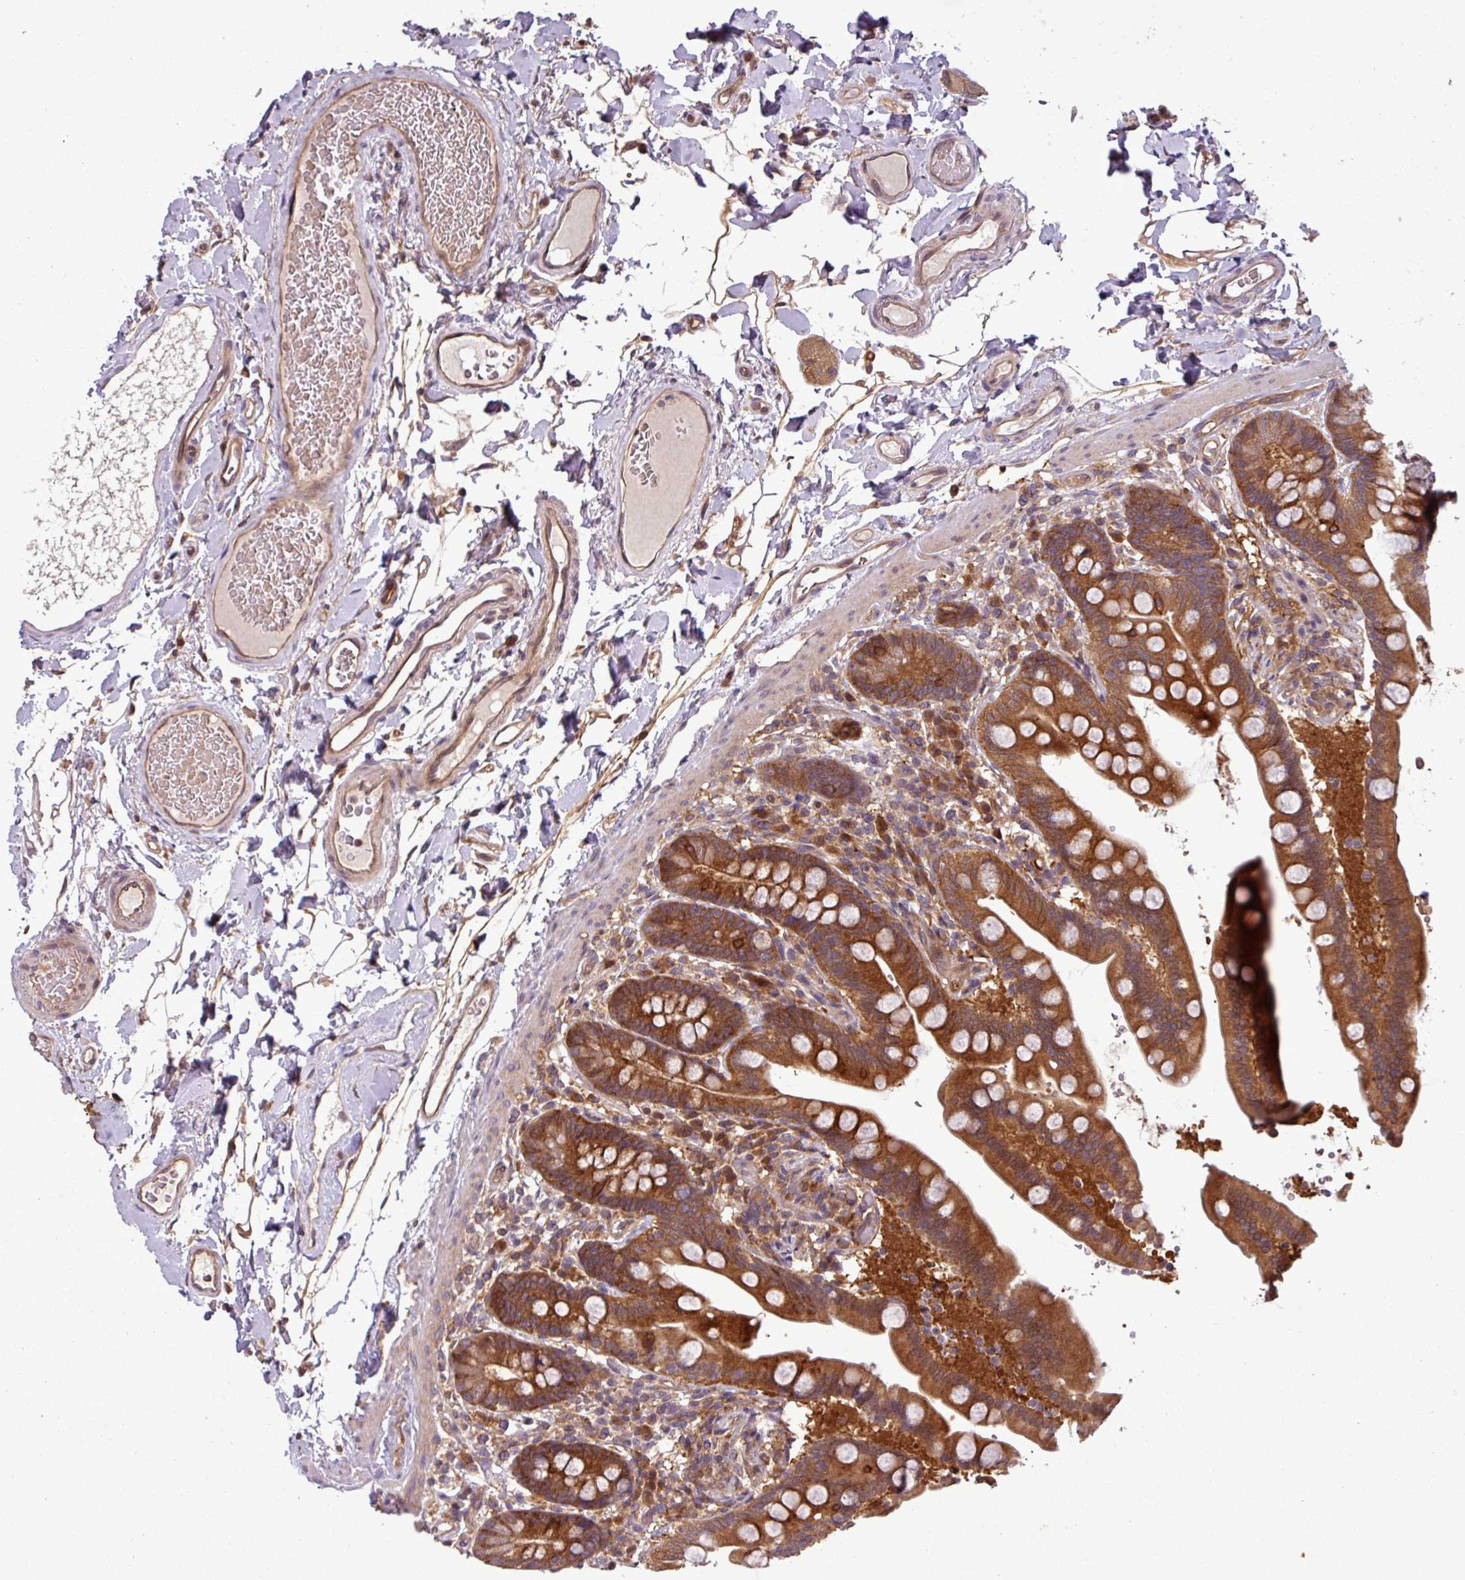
{"staining": {"intensity": "moderate", "quantity": ">75%", "location": "cytoplasmic/membranous"}, "tissue": "colon", "cell_type": "Endothelial cells", "image_type": "normal", "snomed": [{"axis": "morphology", "description": "Normal tissue, NOS"}, {"axis": "topography", "description": "Smooth muscle"}, {"axis": "topography", "description": "Colon"}], "caption": "Endothelial cells reveal moderate cytoplasmic/membranous expression in about >75% of cells in normal colon.", "gene": "SIRPB2", "patient": {"sex": "male", "age": 73}}